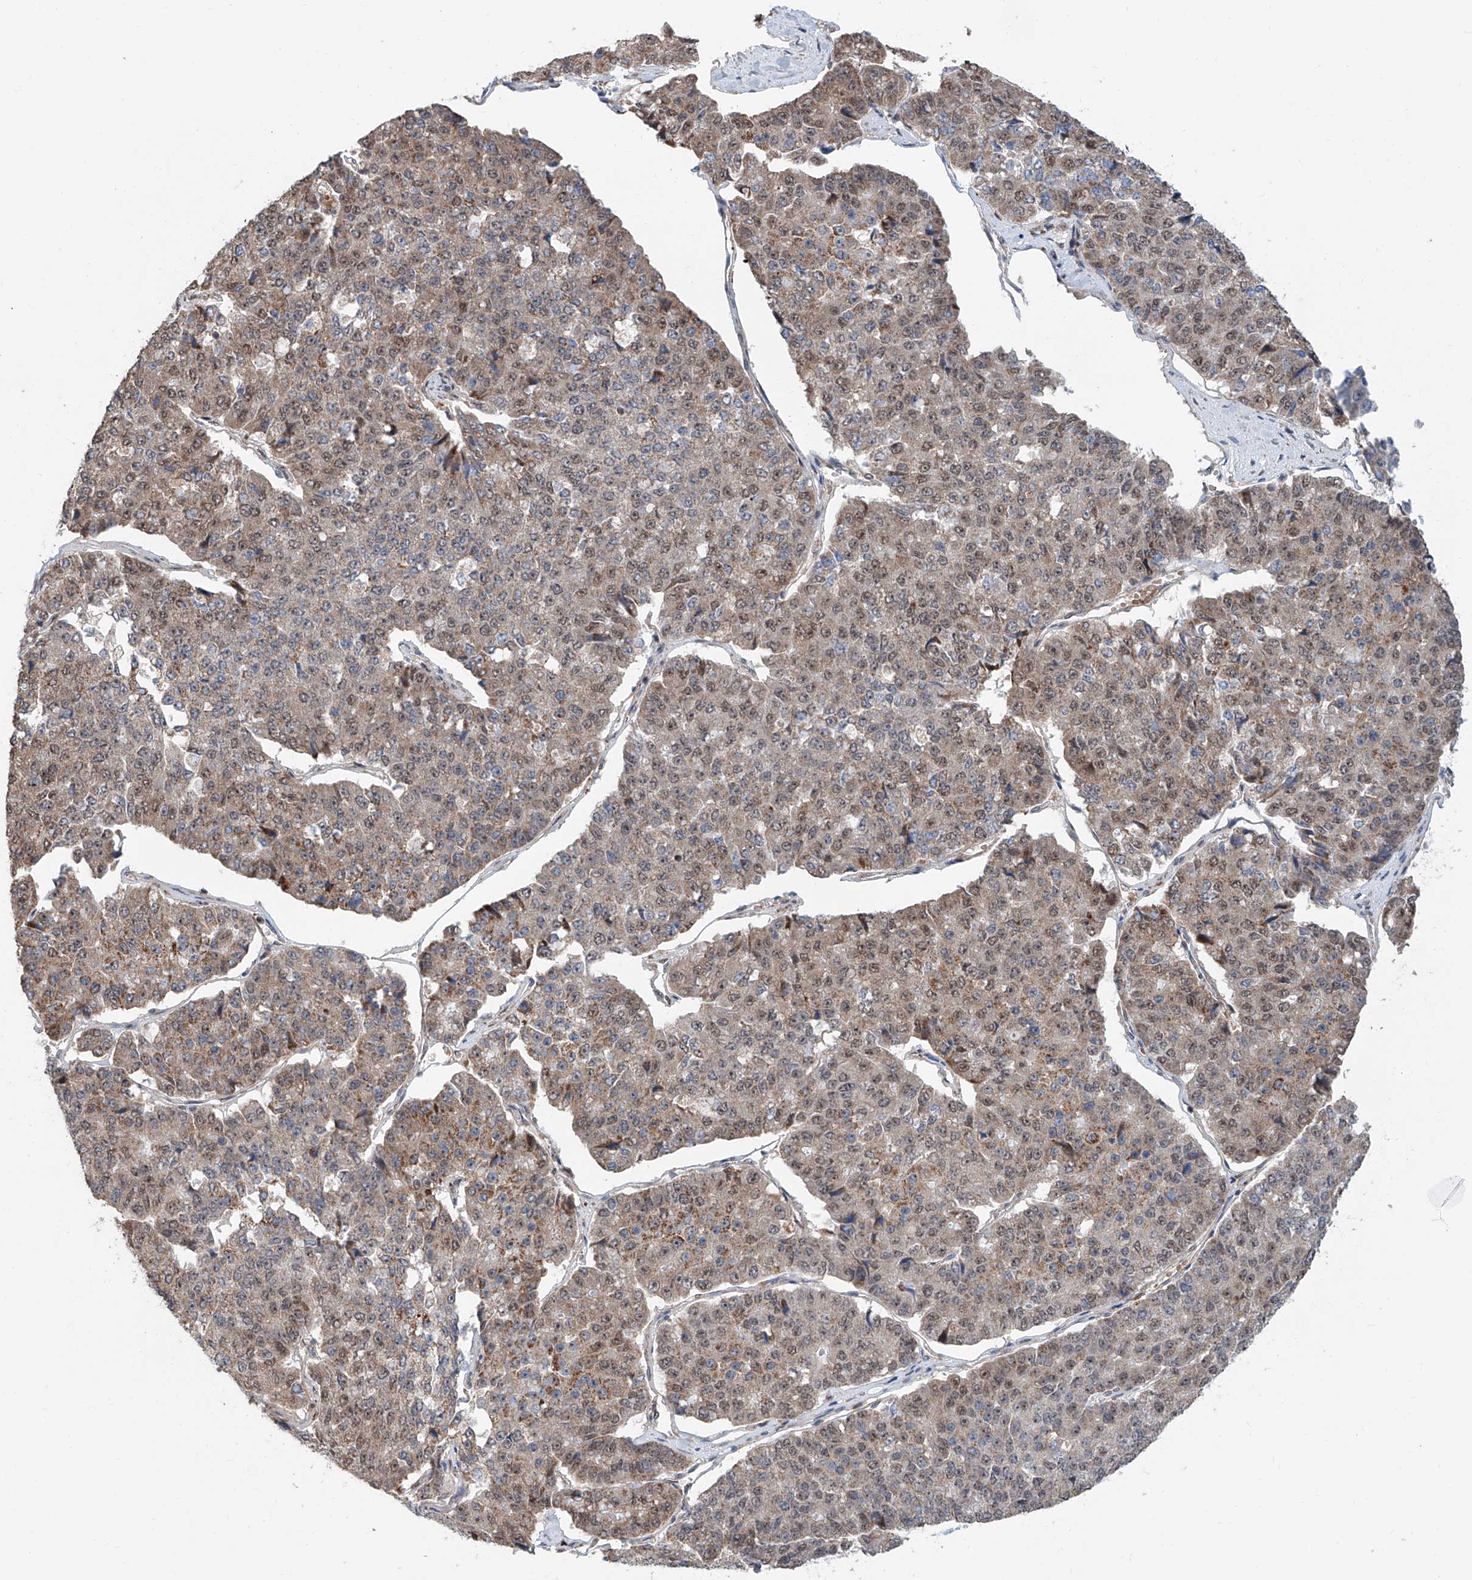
{"staining": {"intensity": "moderate", "quantity": ">75%", "location": "cytoplasmic/membranous,nuclear"}, "tissue": "pancreatic cancer", "cell_type": "Tumor cells", "image_type": "cancer", "snomed": [{"axis": "morphology", "description": "Adenocarcinoma, NOS"}, {"axis": "topography", "description": "Pancreas"}], "caption": "The histopathology image displays staining of pancreatic cancer, revealing moderate cytoplasmic/membranous and nuclear protein expression (brown color) within tumor cells.", "gene": "SDE2", "patient": {"sex": "male", "age": 50}}